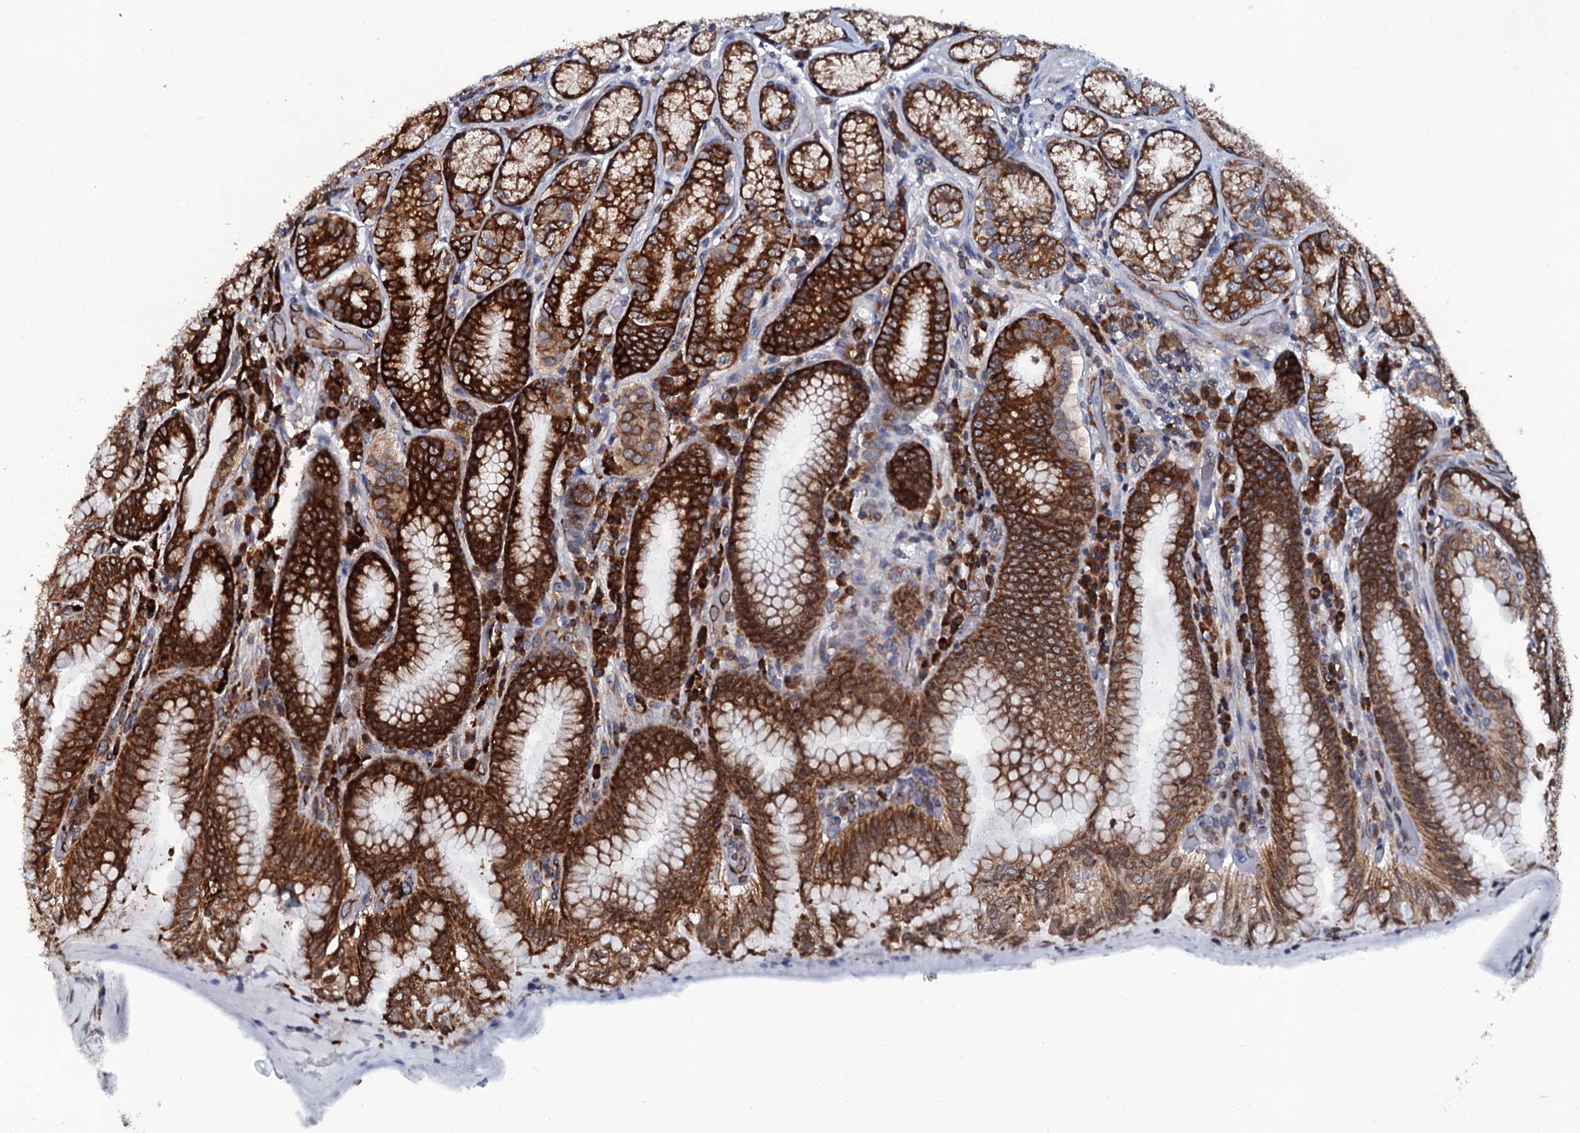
{"staining": {"intensity": "strong", "quantity": ">75%", "location": "cytoplasmic/membranous"}, "tissue": "stomach", "cell_type": "Glandular cells", "image_type": "normal", "snomed": [{"axis": "morphology", "description": "Normal tissue, NOS"}, {"axis": "topography", "description": "Stomach, upper"}, {"axis": "topography", "description": "Stomach, lower"}], "caption": "Protein analysis of unremarkable stomach reveals strong cytoplasmic/membranous positivity in about >75% of glandular cells. (DAB IHC with brightfield microscopy, high magnification).", "gene": "SPTY2D1", "patient": {"sex": "female", "age": 76}}